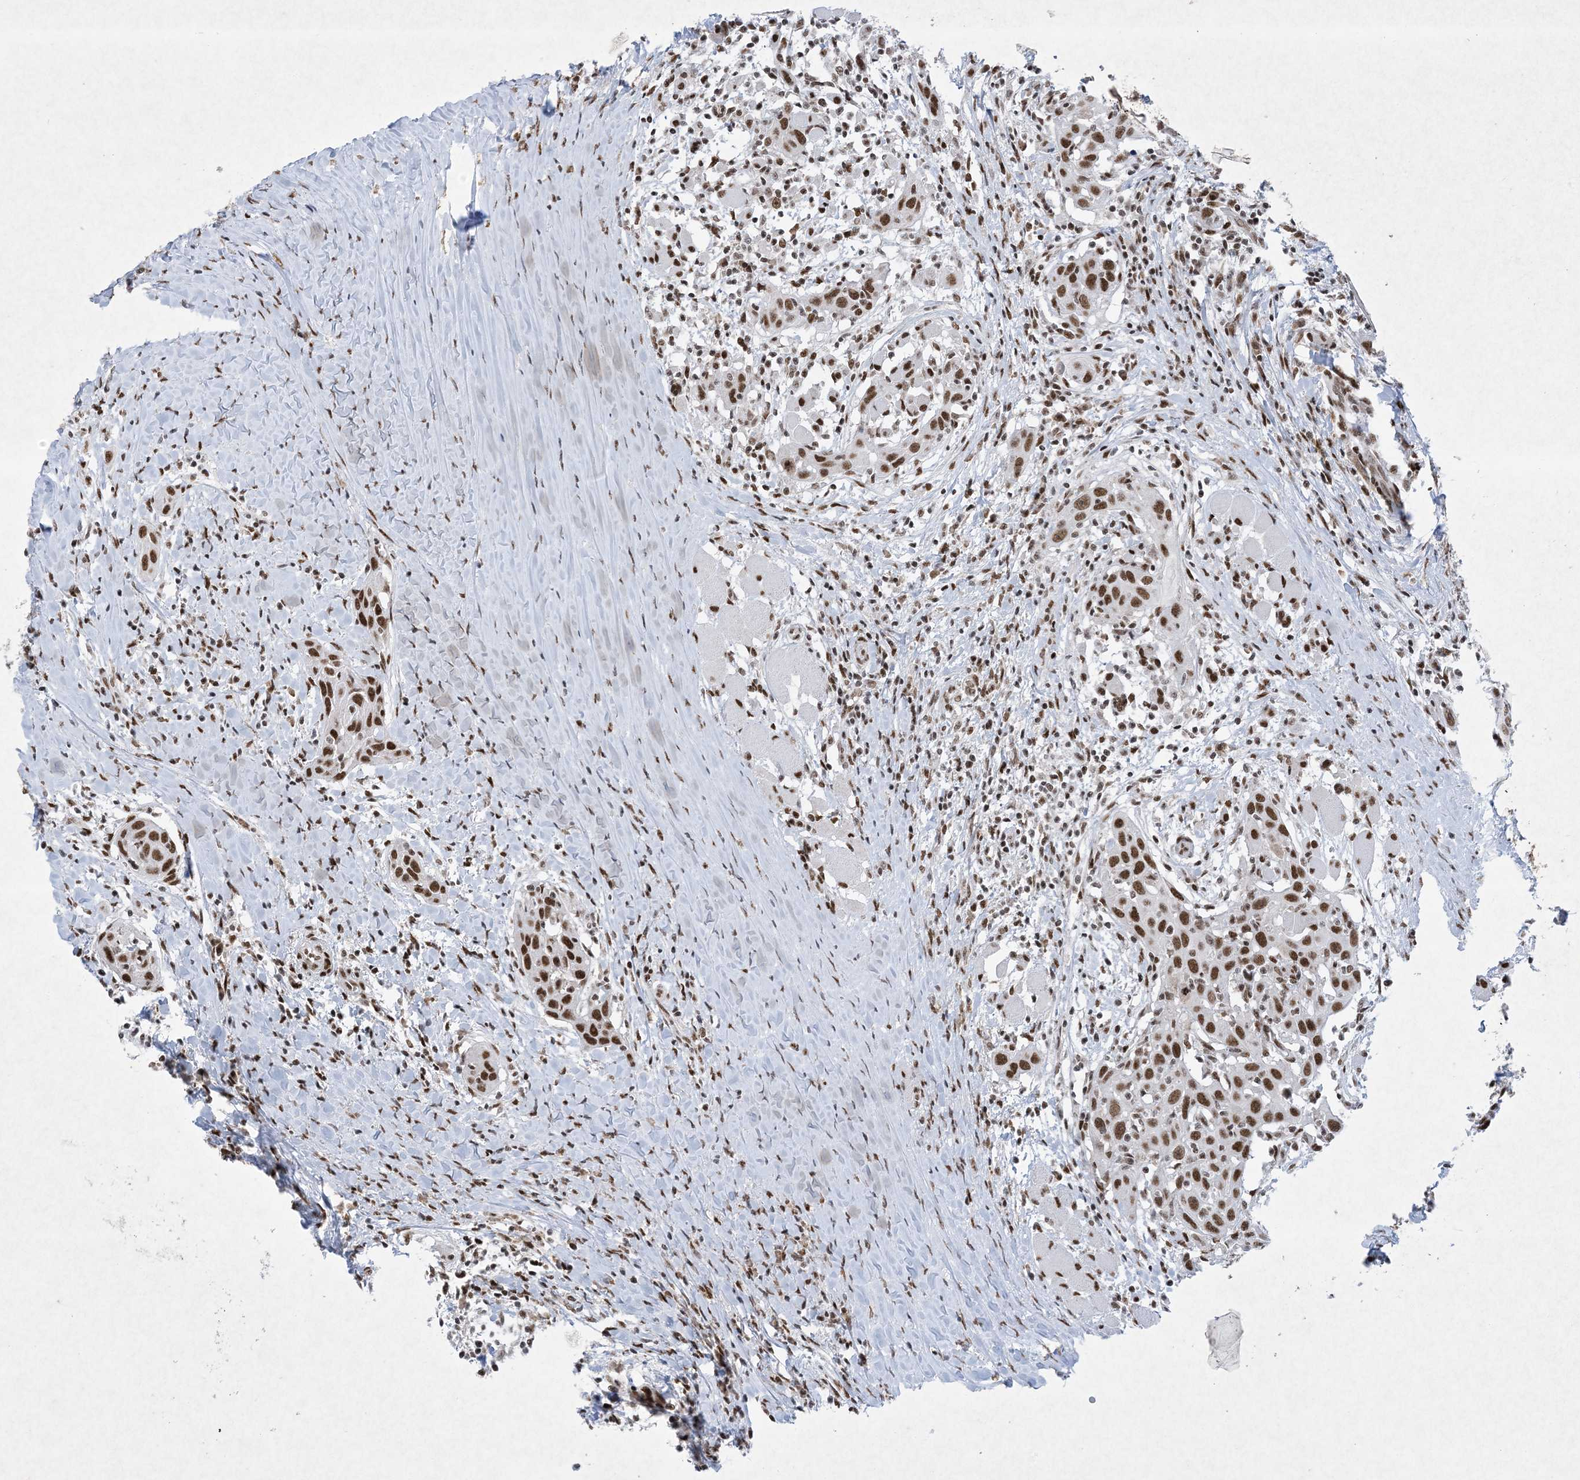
{"staining": {"intensity": "strong", "quantity": ">75%", "location": "nuclear"}, "tissue": "head and neck cancer", "cell_type": "Tumor cells", "image_type": "cancer", "snomed": [{"axis": "morphology", "description": "Squamous cell carcinoma, NOS"}, {"axis": "topography", "description": "Oral tissue"}, {"axis": "topography", "description": "Head-Neck"}], "caption": "Immunohistochemical staining of human head and neck cancer exhibits strong nuclear protein expression in approximately >75% of tumor cells. Nuclei are stained in blue.", "gene": "PKNOX2", "patient": {"sex": "female", "age": 50}}